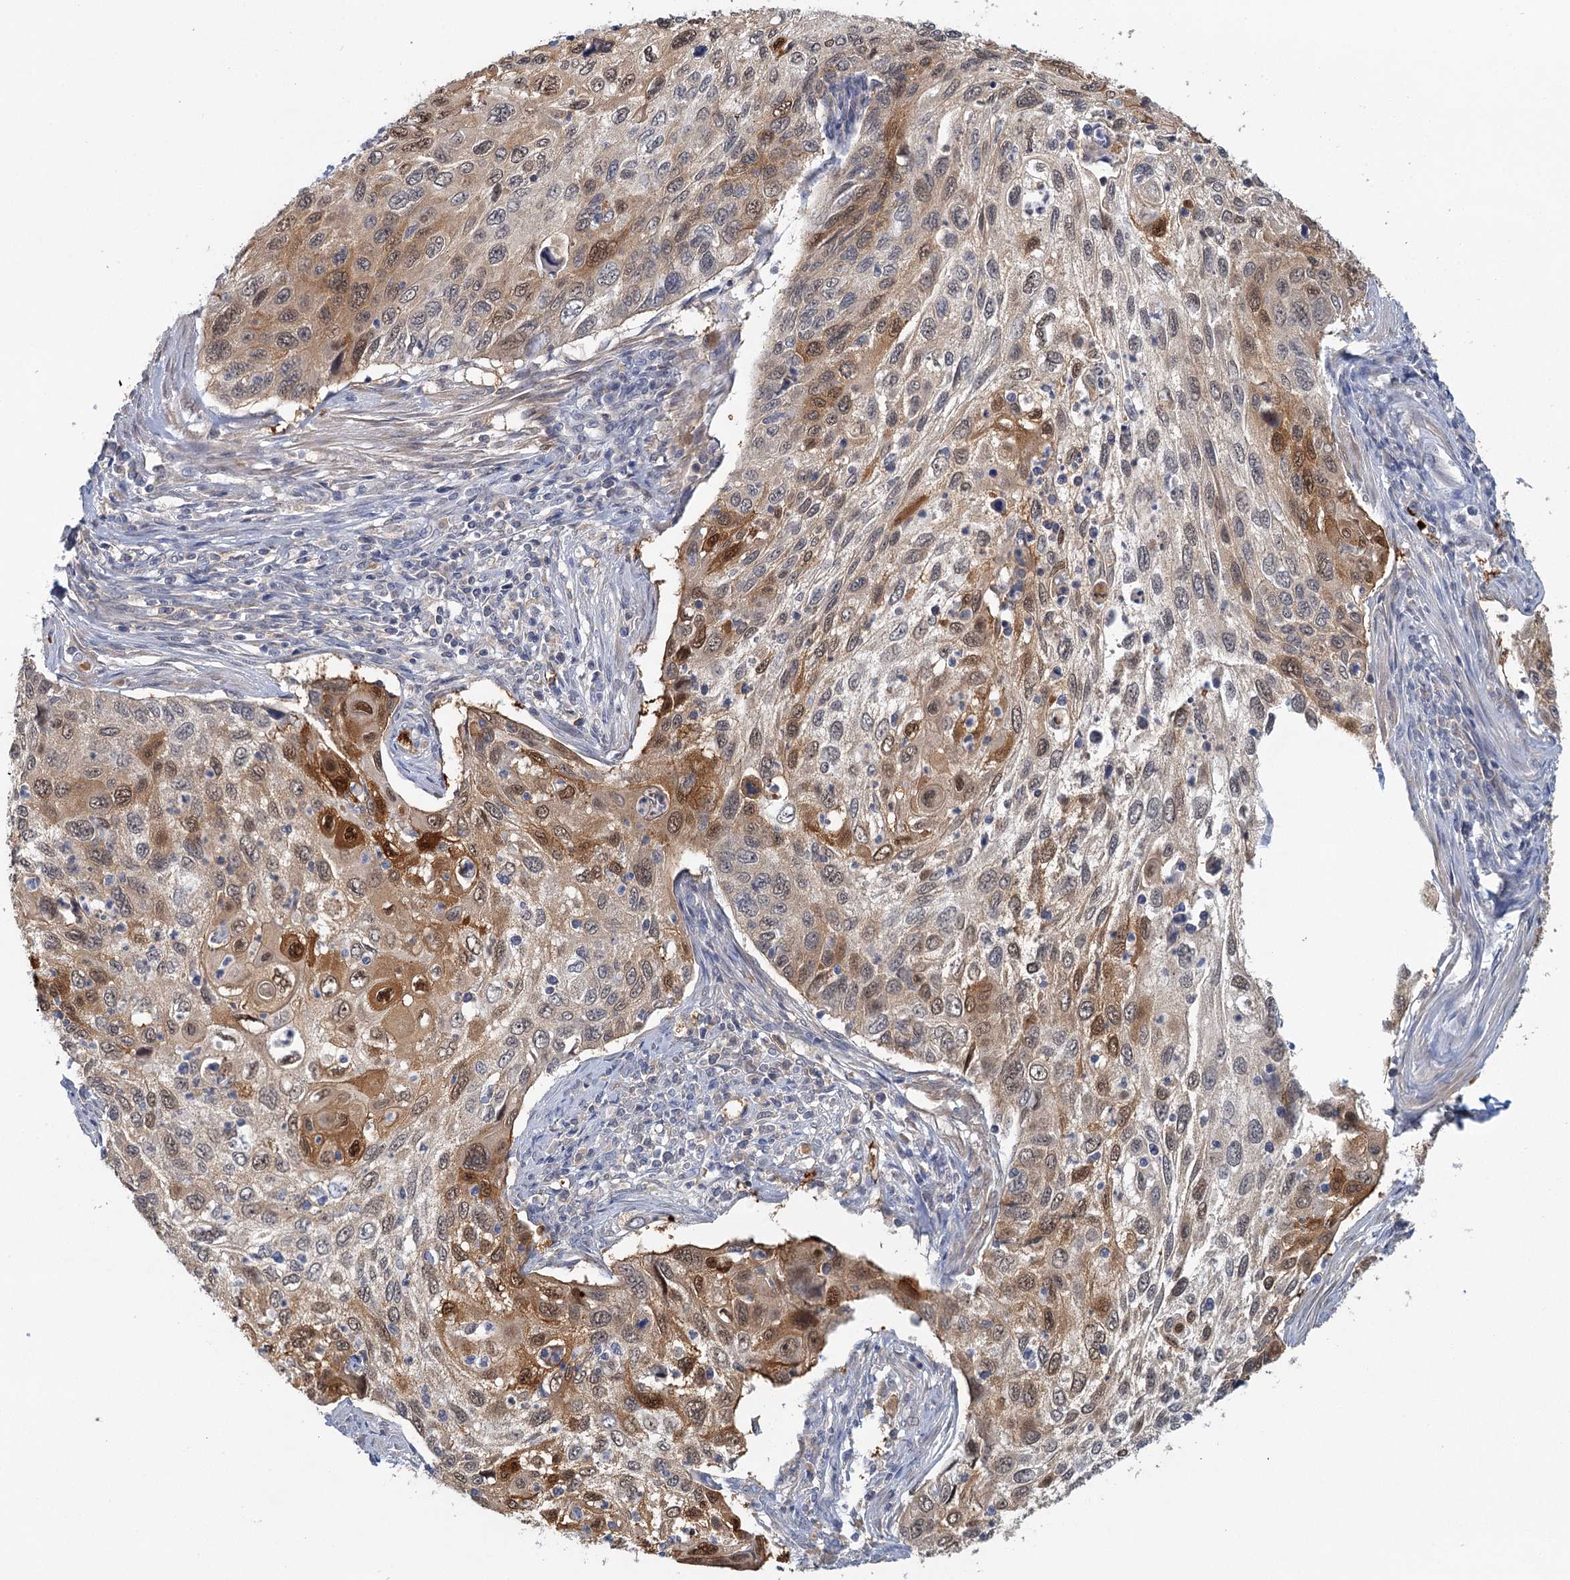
{"staining": {"intensity": "moderate", "quantity": "25%-75%", "location": "cytoplasmic/membranous,nuclear"}, "tissue": "cervical cancer", "cell_type": "Tumor cells", "image_type": "cancer", "snomed": [{"axis": "morphology", "description": "Squamous cell carcinoma, NOS"}, {"axis": "topography", "description": "Cervix"}], "caption": "A micrograph of human cervical squamous cell carcinoma stained for a protein shows moderate cytoplasmic/membranous and nuclear brown staining in tumor cells.", "gene": "MYO7B", "patient": {"sex": "female", "age": 70}}